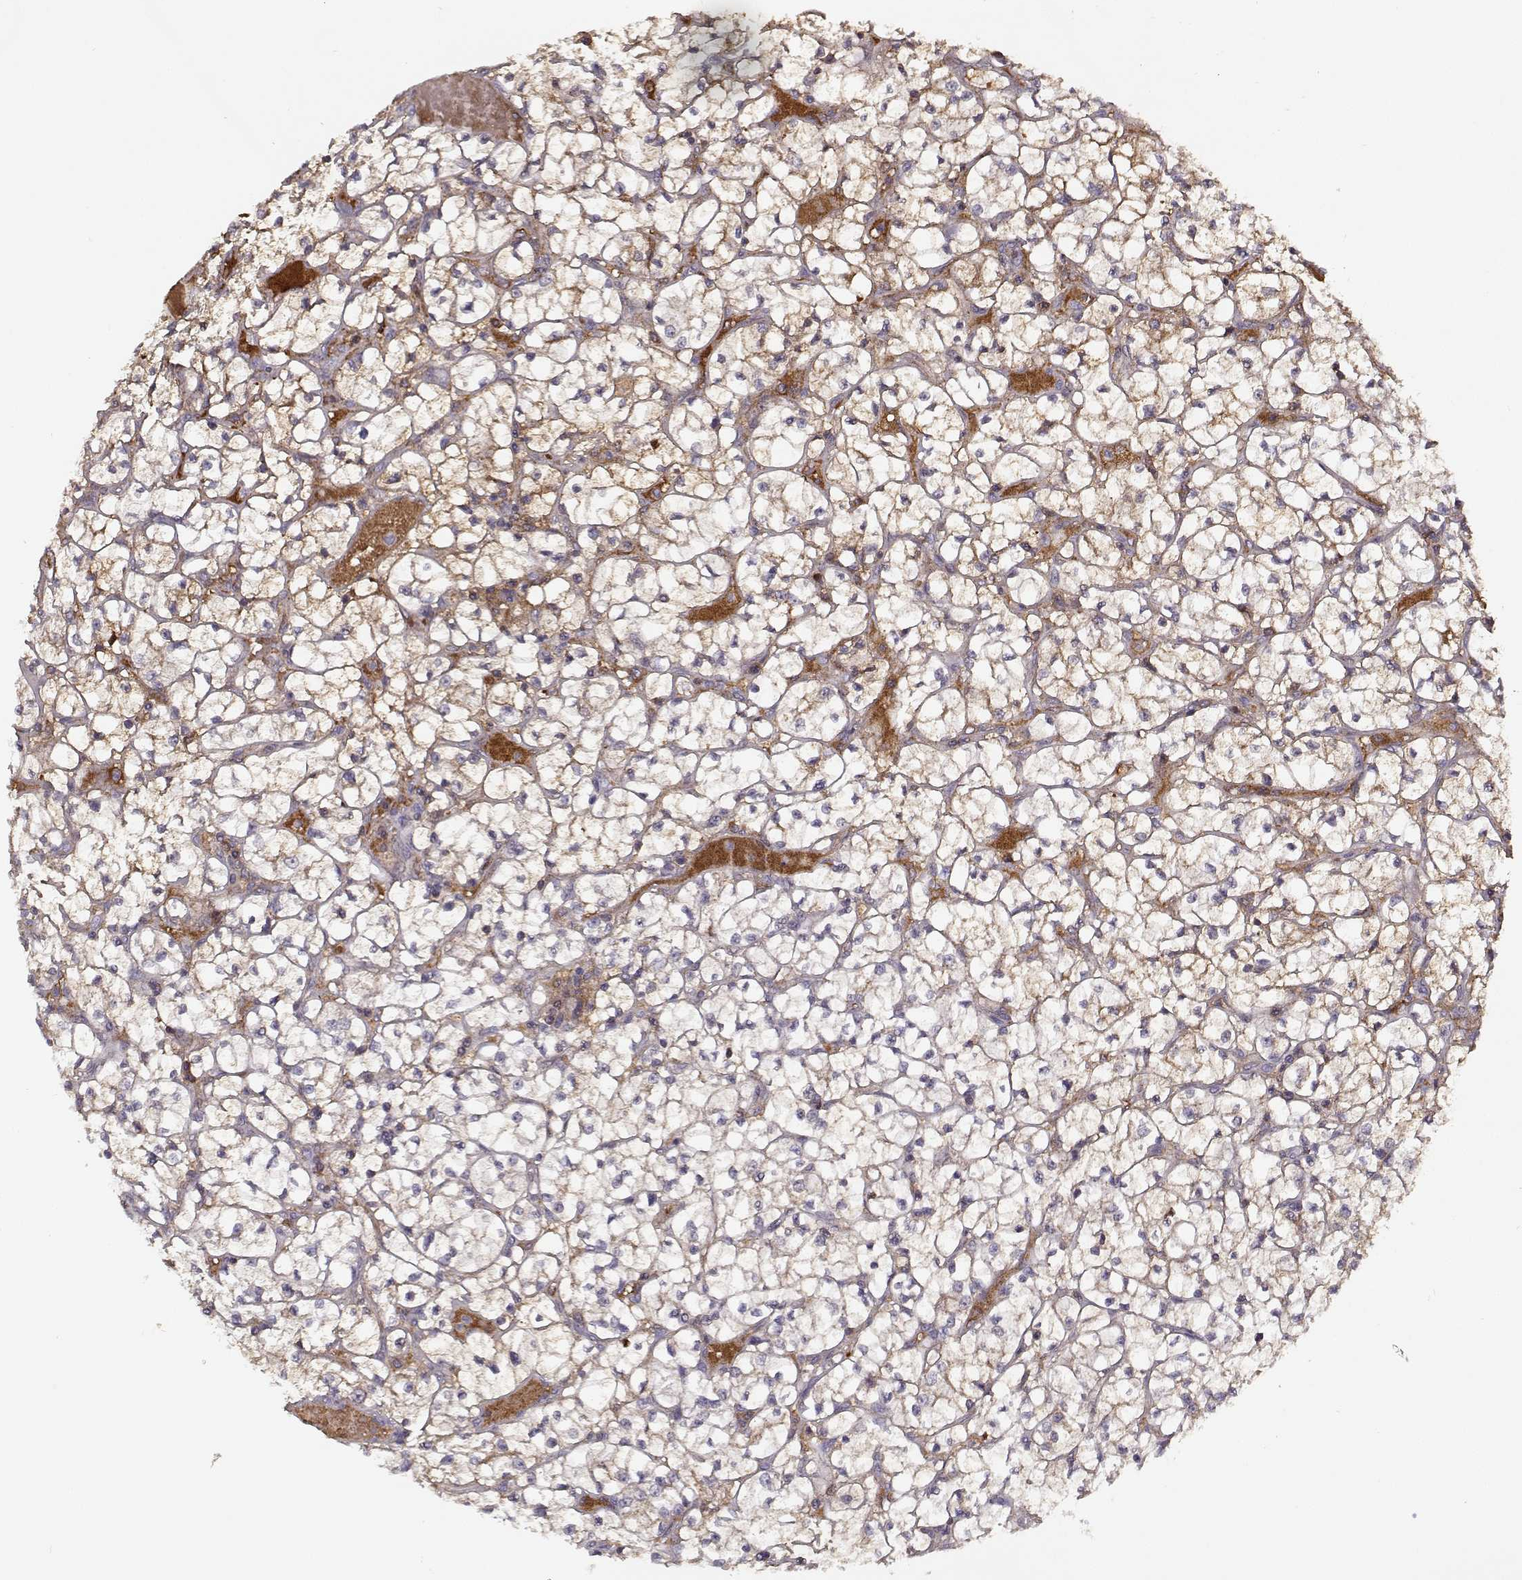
{"staining": {"intensity": "weak", "quantity": ">75%", "location": "cytoplasmic/membranous"}, "tissue": "renal cancer", "cell_type": "Tumor cells", "image_type": "cancer", "snomed": [{"axis": "morphology", "description": "Adenocarcinoma, NOS"}, {"axis": "topography", "description": "Kidney"}], "caption": "Renal cancer (adenocarcinoma) stained with DAB (3,3'-diaminobenzidine) IHC displays low levels of weak cytoplasmic/membranous positivity in approximately >75% of tumor cells.", "gene": "LUM", "patient": {"sex": "female", "age": 64}}